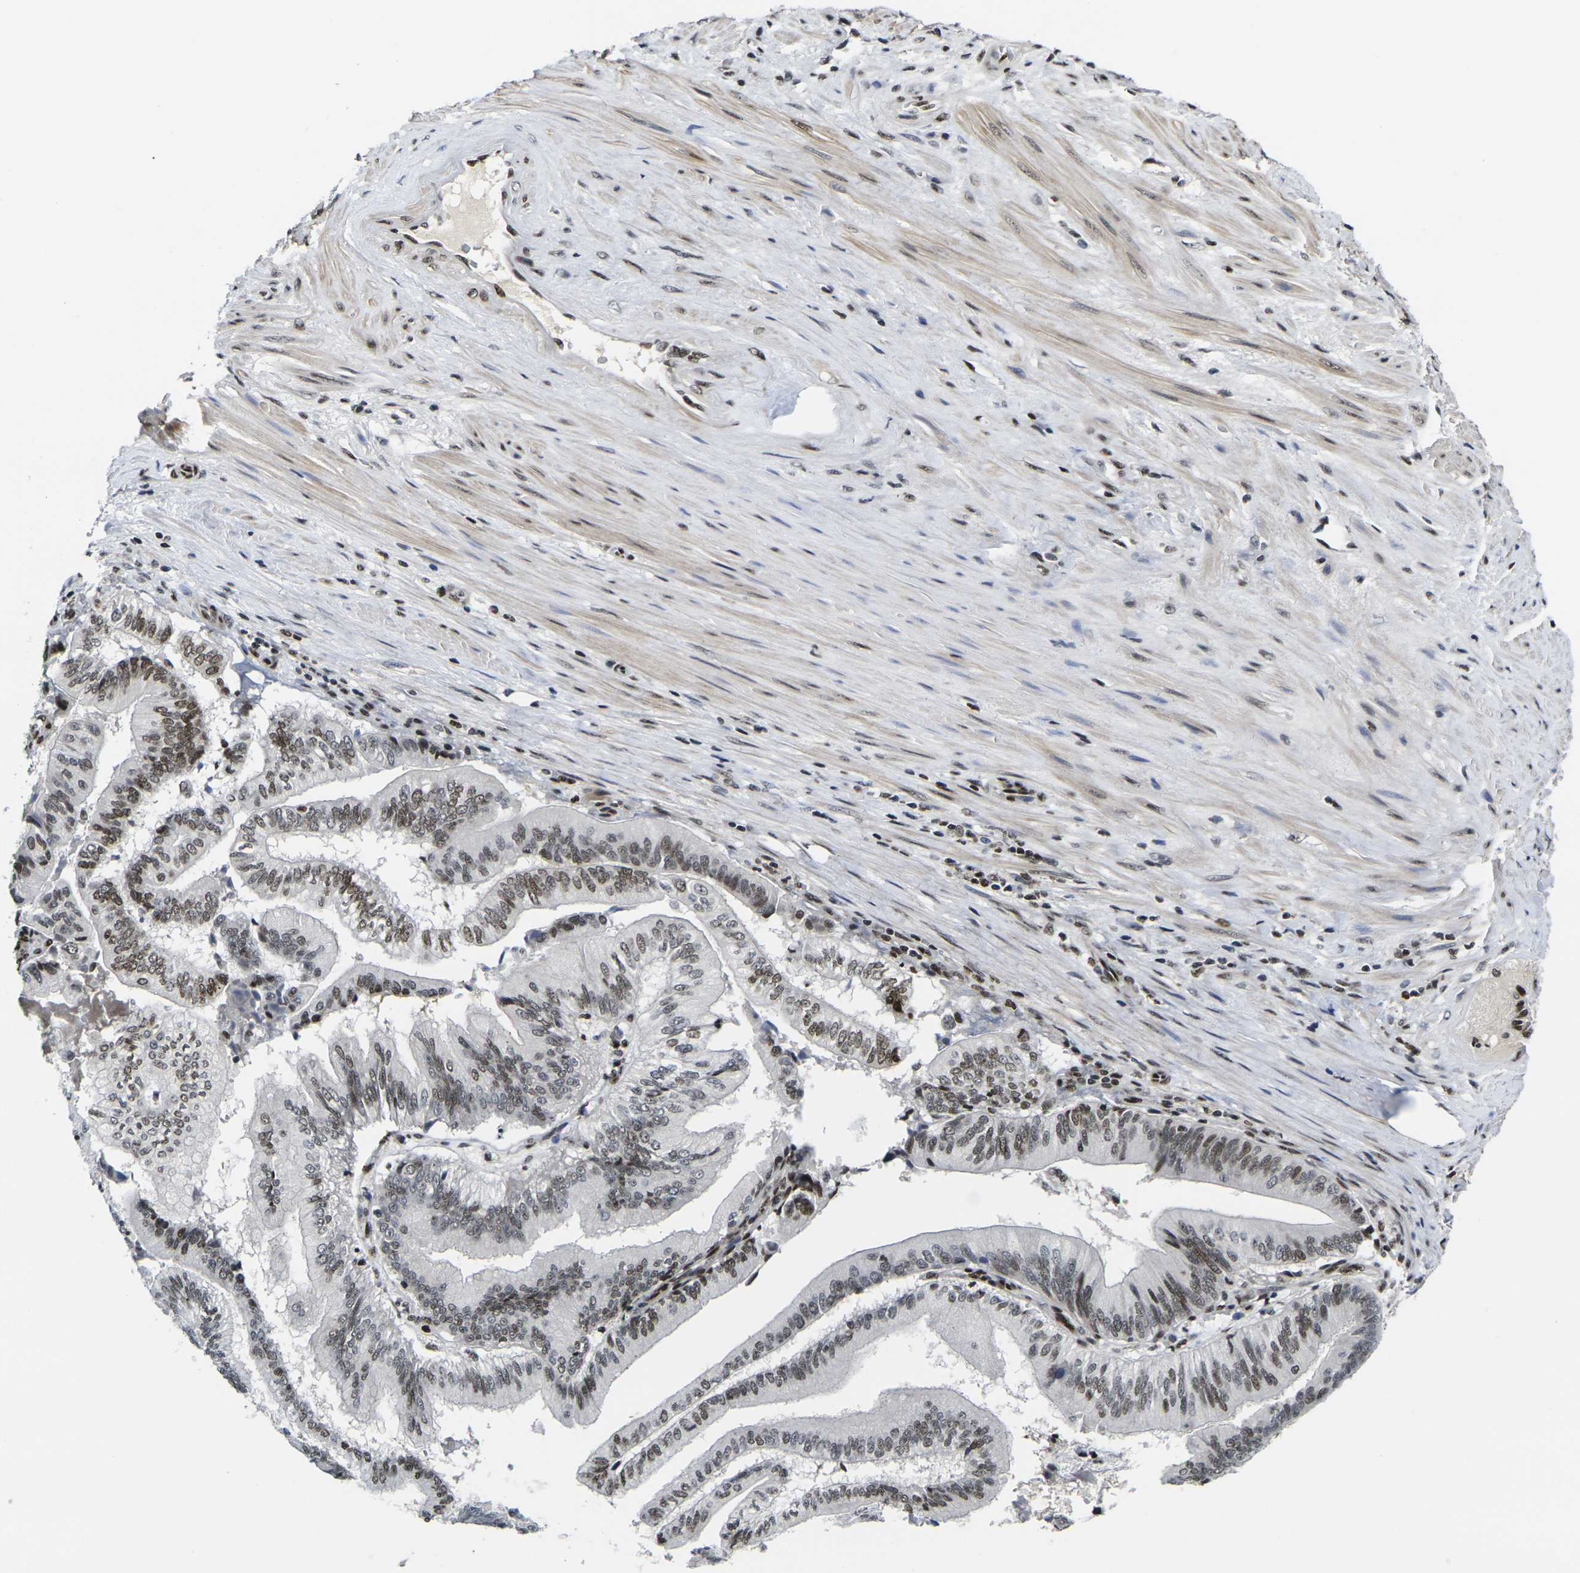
{"staining": {"intensity": "moderate", "quantity": "25%-75%", "location": "nuclear"}, "tissue": "pancreatic cancer", "cell_type": "Tumor cells", "image_type": "cancer", "snomed": [{"axis": "morphology", "description": "Adenocarcinoma, NOS"}, {"axis": "topography", "description": "Pancreas"}], "caption": "Adenocarcinoma (pancreatic) was stained to show a protein in brown. There is medium levels of moderate nuclear staining in about 25%-75% of tumor cells.", "gene": "H1-10", "patient": {"sex": "male", "age": 82}}